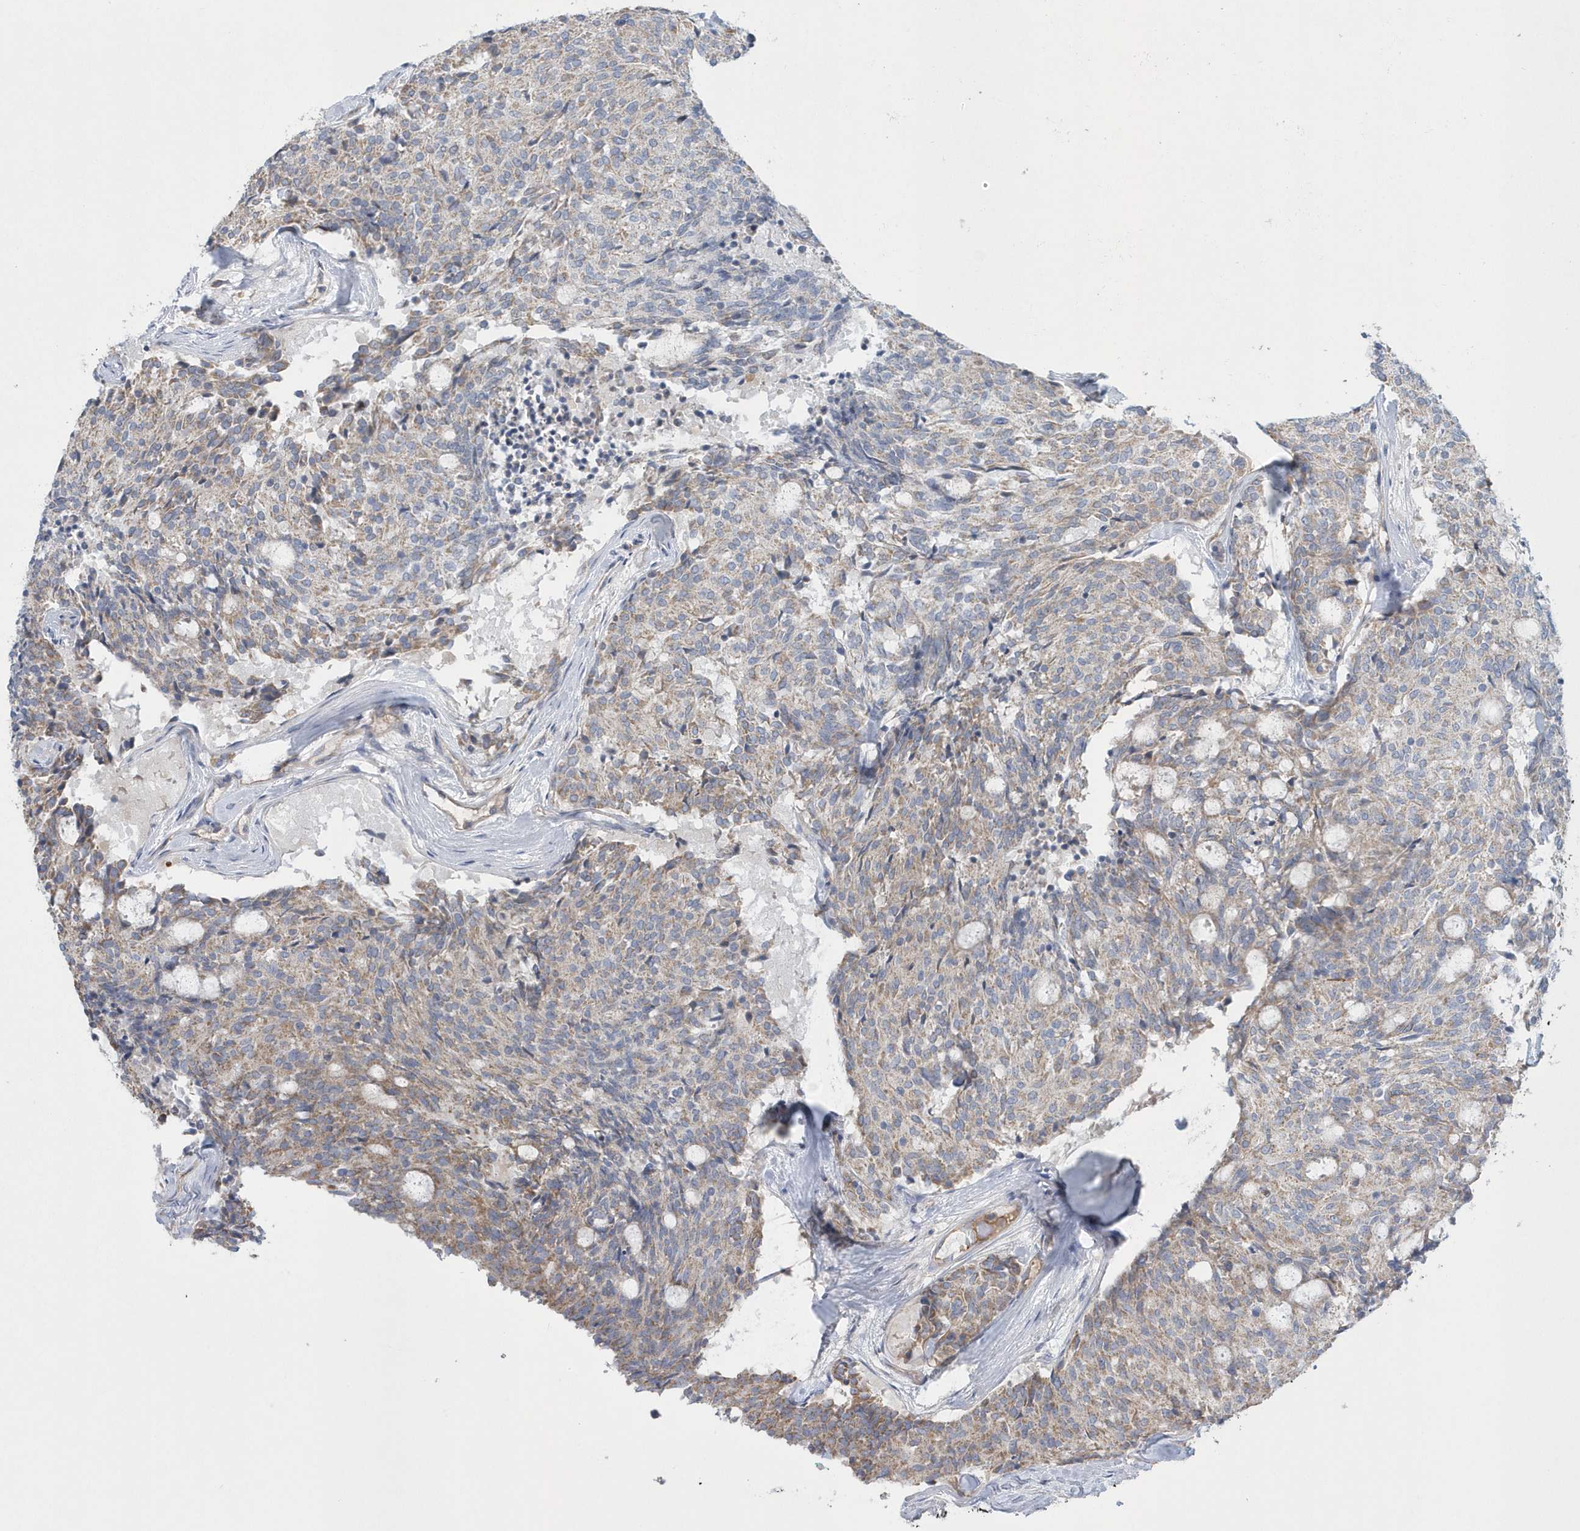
{"staining": {"intensity": "weak", "quantity": "25%-75%", "location": "cytoplasmic/membranous"}, "tissue": "carcinoid", "cell_type": "Tumor cells", "image_type": "cancer", "snomed": [{"axis": "morphology", "description": "Carcinoid, malignant, NOS"}, {"axis": "topography", "description": "Pancreas"}], "caption": "Carcinoid (malignant) stained with a brown dye reveals weak cytoplasmic/membranous positive staining in approximately 25%-75% of tumor cells.", "gene": "SPATA18", "patient": {"sex": "female", "age": 54}}